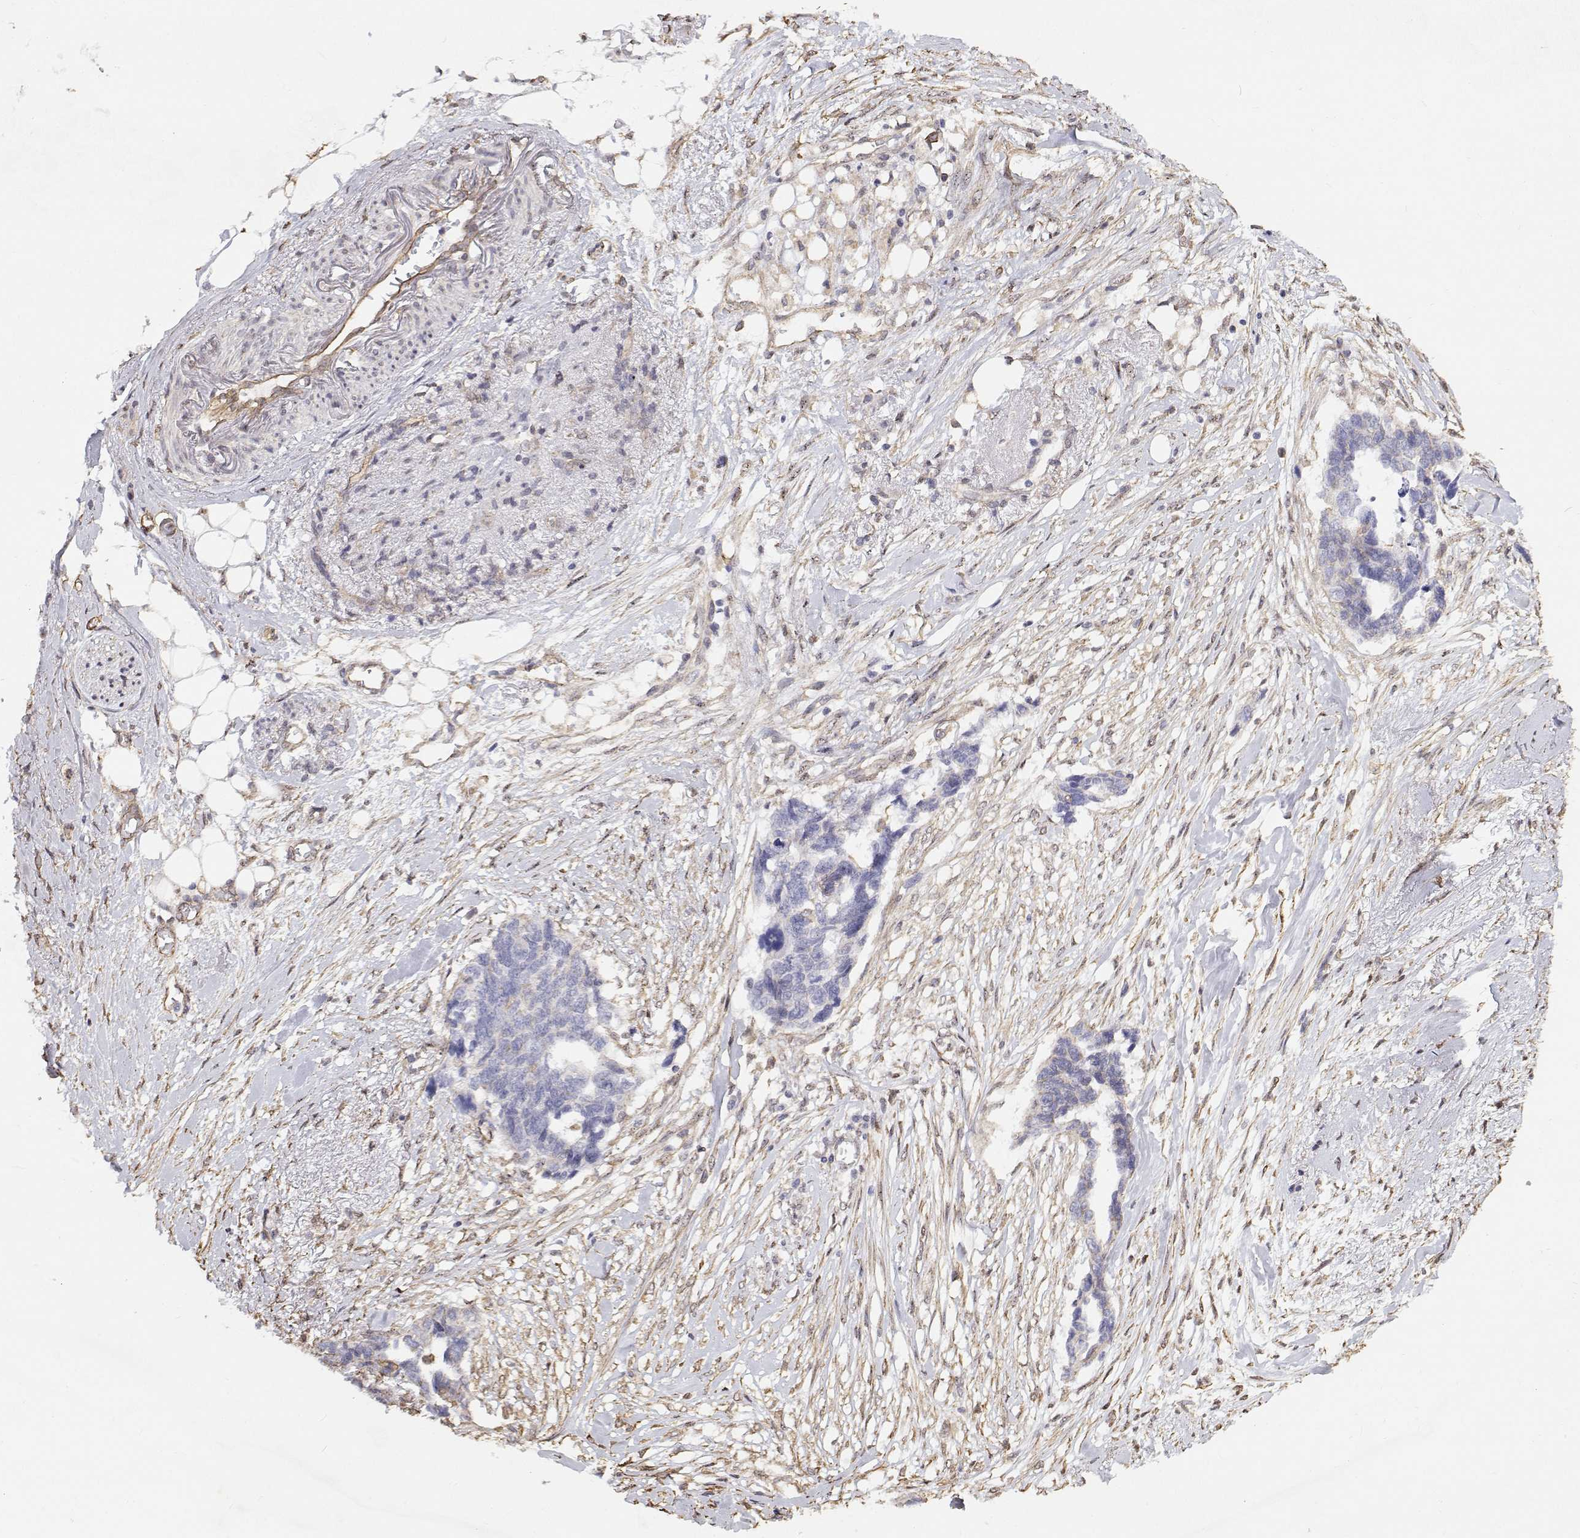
{"staining": {"intensity": "negative", "quantity": "none", "location": "none"}, "tissue": "ovarian cancer", "cell_type": "Tumor cells", "image_type": "cancer", "snomed": [{"axis": "morphology", "description": "Cystadenocarcinoma, serous, NOS"}, {"axis": "topography", "description": "Ovary"}], "caption": "The micrograph displays no significant staining in tumor cells of ovarian serous cystadenocarcinoma.", "gene": "GSDMA", "patient": {"sex": "female", "age": 69}}